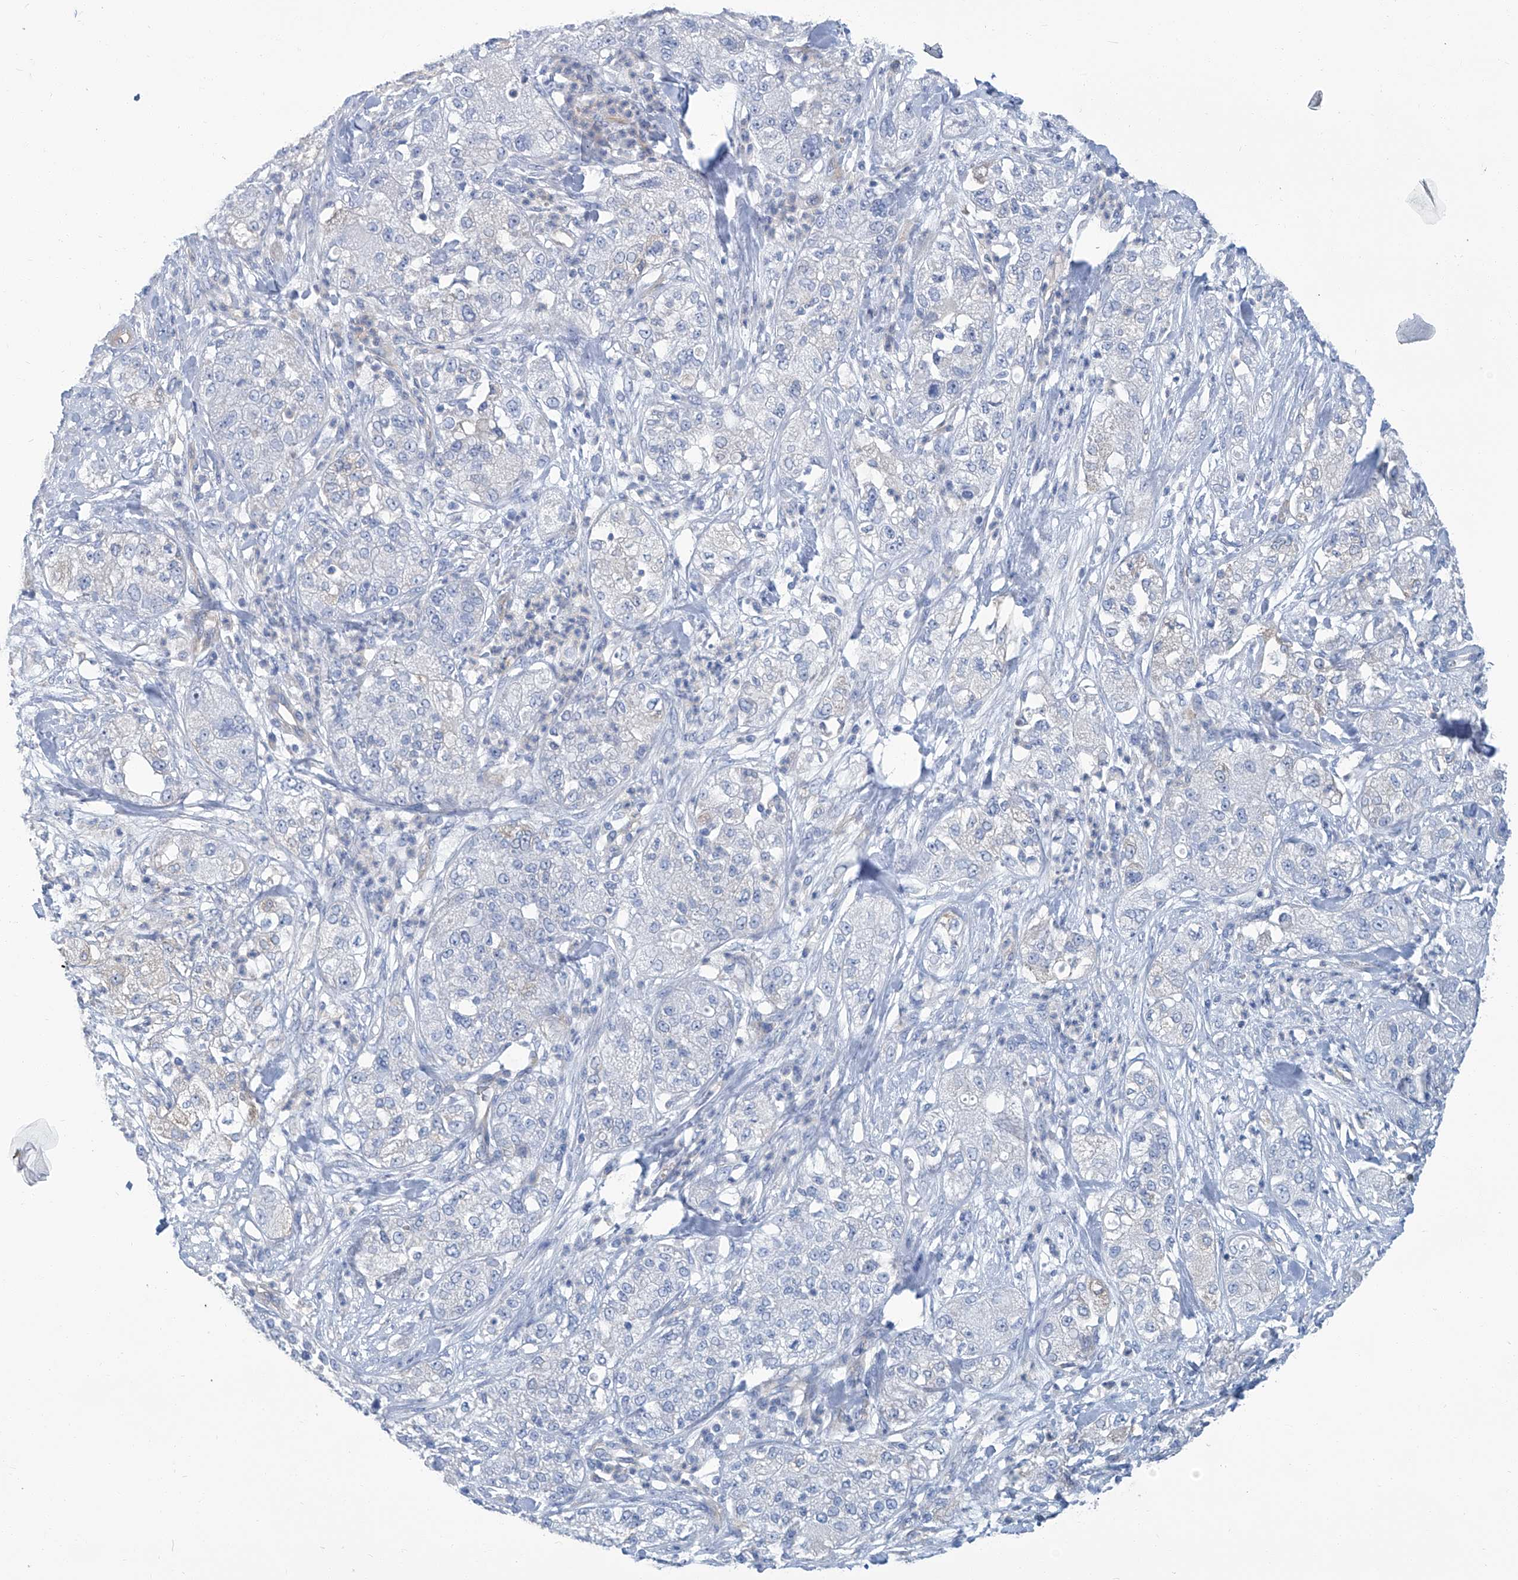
{"staining": {"intensity": "negative", "quantity": "none", "location": "none"}, "tissue": "pancreatic cancer", "cell_type": "Tumor cells", "image_type": "cancer", "snomed": [{"axis": "morphology", "description": "Adenocarcinoma, NOS"}, {"axis": "topography", "description": "Pancreas"}], "caption": "Micrograph shows no protein staining in tumor cells of pancreatic cancer tissue.", "gene": "PFKL", "patient": {"sex": "female", "age": 78}}